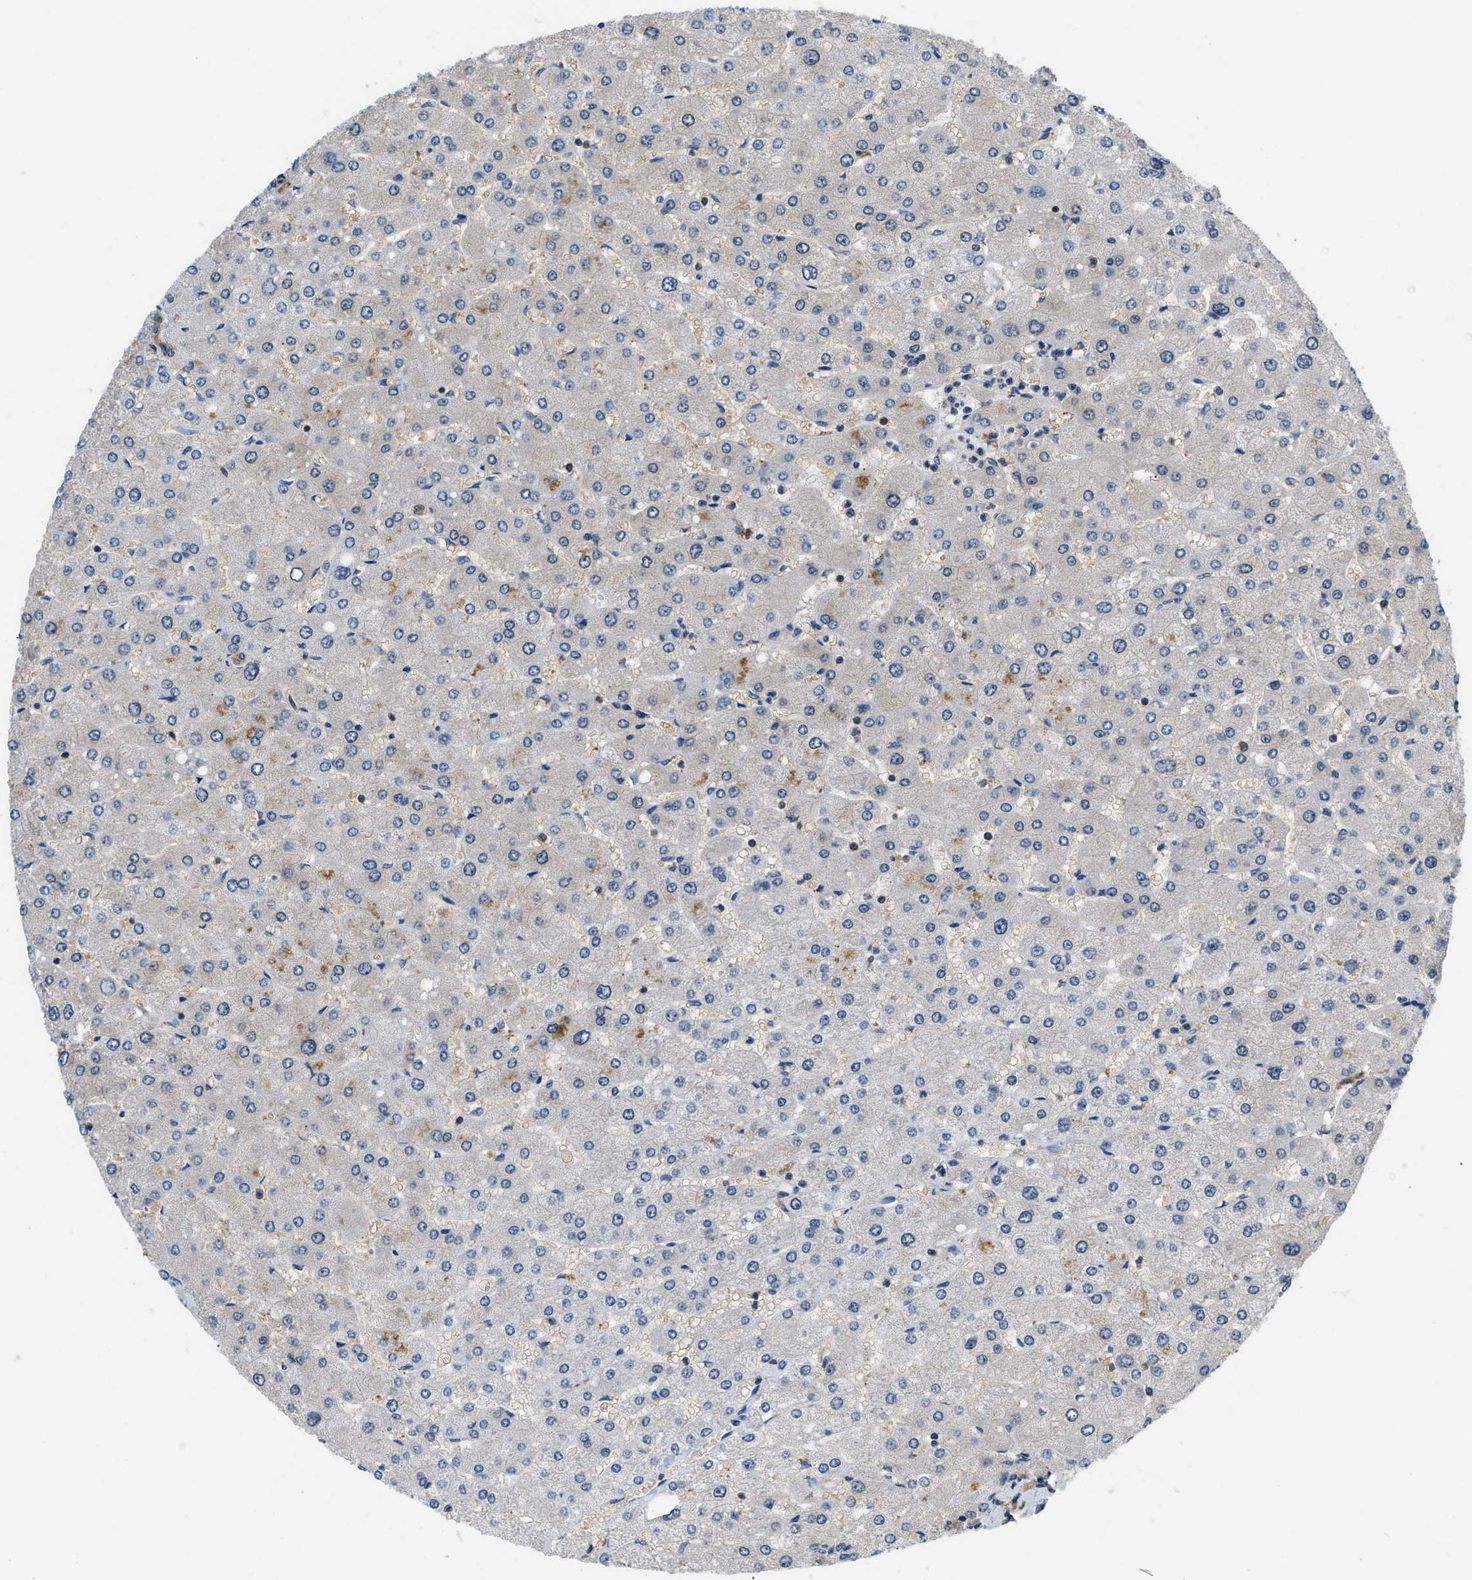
{"staining": {"intensity": "moderate", "quantity": ">75%", "location": "cytoplasmic/membranous"}, "tissue": "liver", "cell_type": "Cholangiocytes", "image_type": "normal", "snomed": [{"axis": "morphology", "description": "Normal tissue, NOS"}, {"axis": "topography", "description": "Liver"}], "caption": "Immunohistochemistry (IHC) (DAB (3,3'-diaminobenzidine)) staining of normal human liver displays moderate cytoplasmic/membranous protein positivity in about >75% of cholangiocytes.", "gene": "EIF4EBP2", "patient": {"sex": "male", "age": 55}}